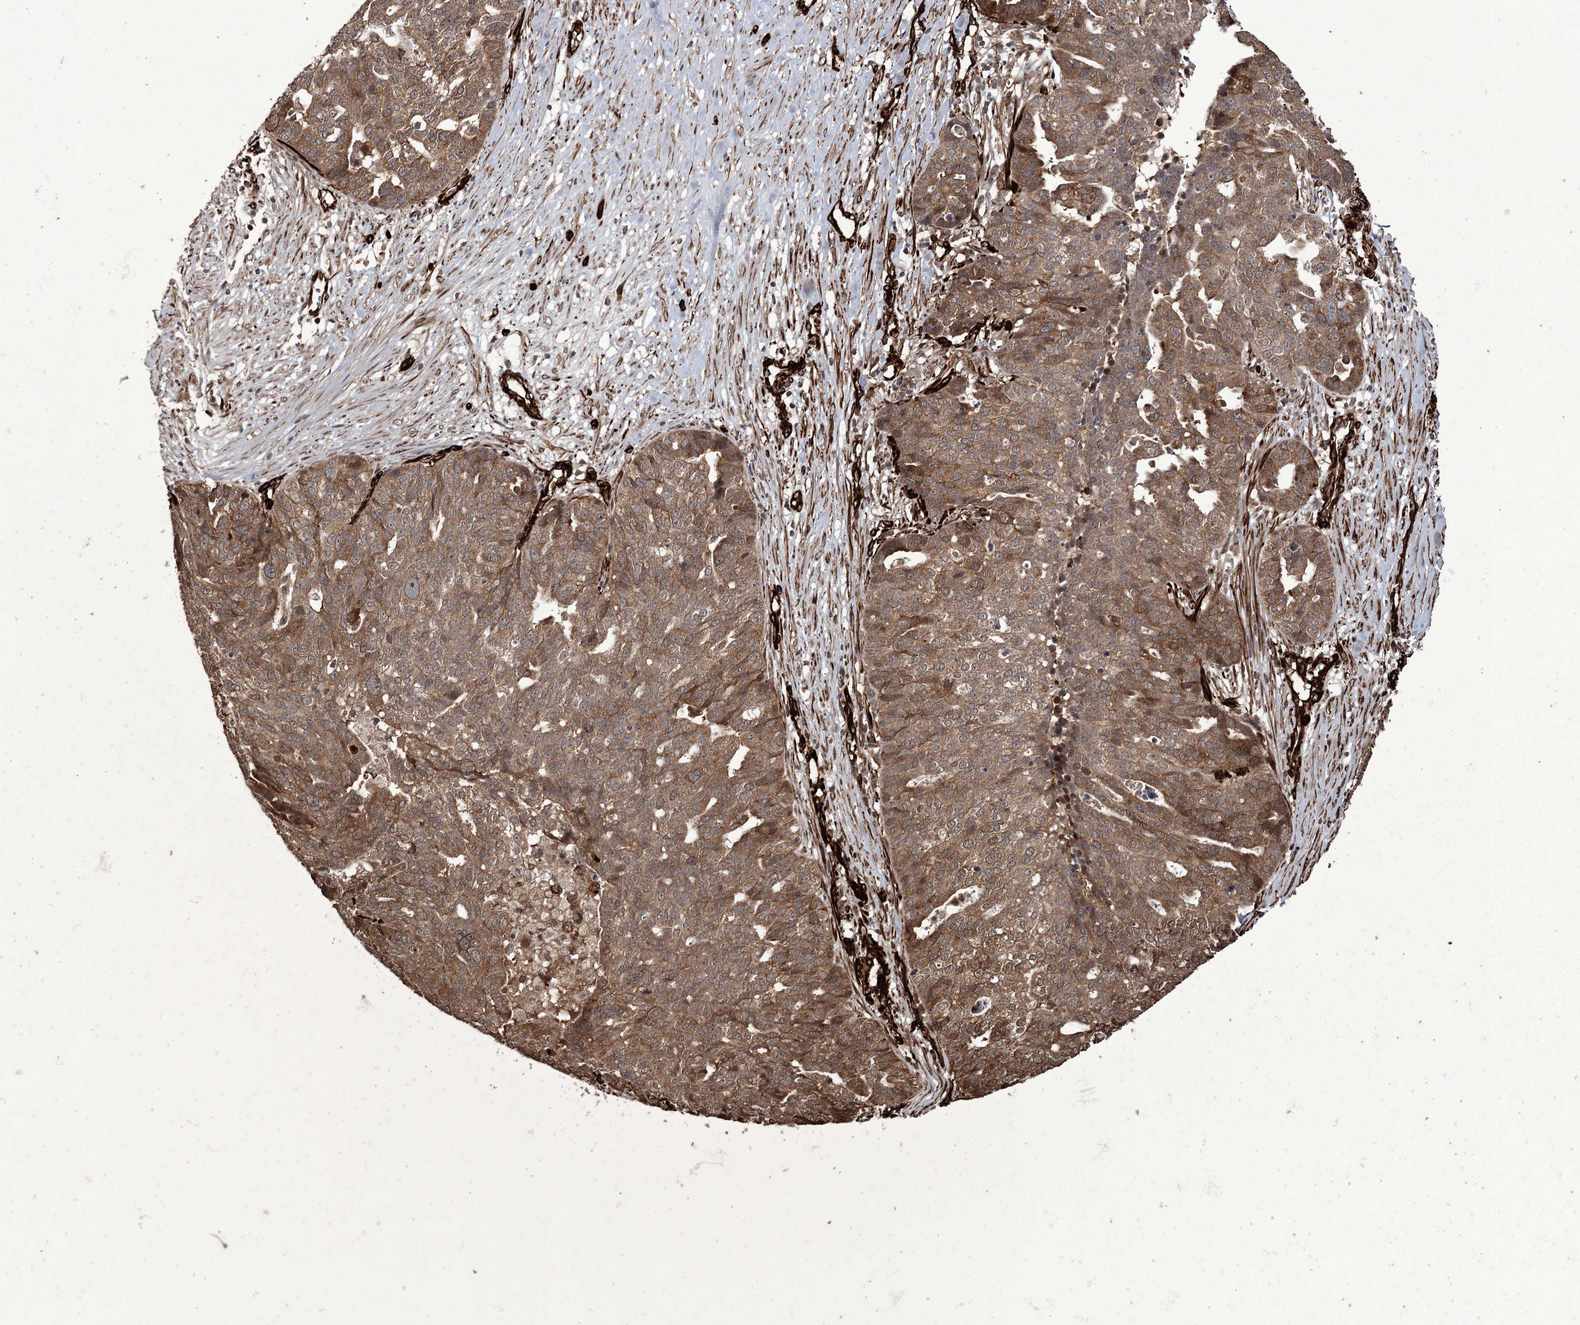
{"staining": {"intensity": "moderate", "quantity": ">75%", "location": "cytoplasmic/membranous"}, "tissue": "ovarian cancer", "cell_type": "Tumor cells", "image_type": "cancer", "snomed": [{"axis": "morphology", "description": "Cystadenocarcinoma, serous, NOS"}, {"axis": "topography", "description": "Ovary"}], "caption": "Immunohistochemistry (IHC) photomicrograph of human ovarian cancer stained for a protein (brown), which demonstrates medium levels of moderate cytoplasmic/membranous expression in about >75% of tumor cells.", "gene": "RPAP3", "patient": {"sex": "female", "age": 59}}